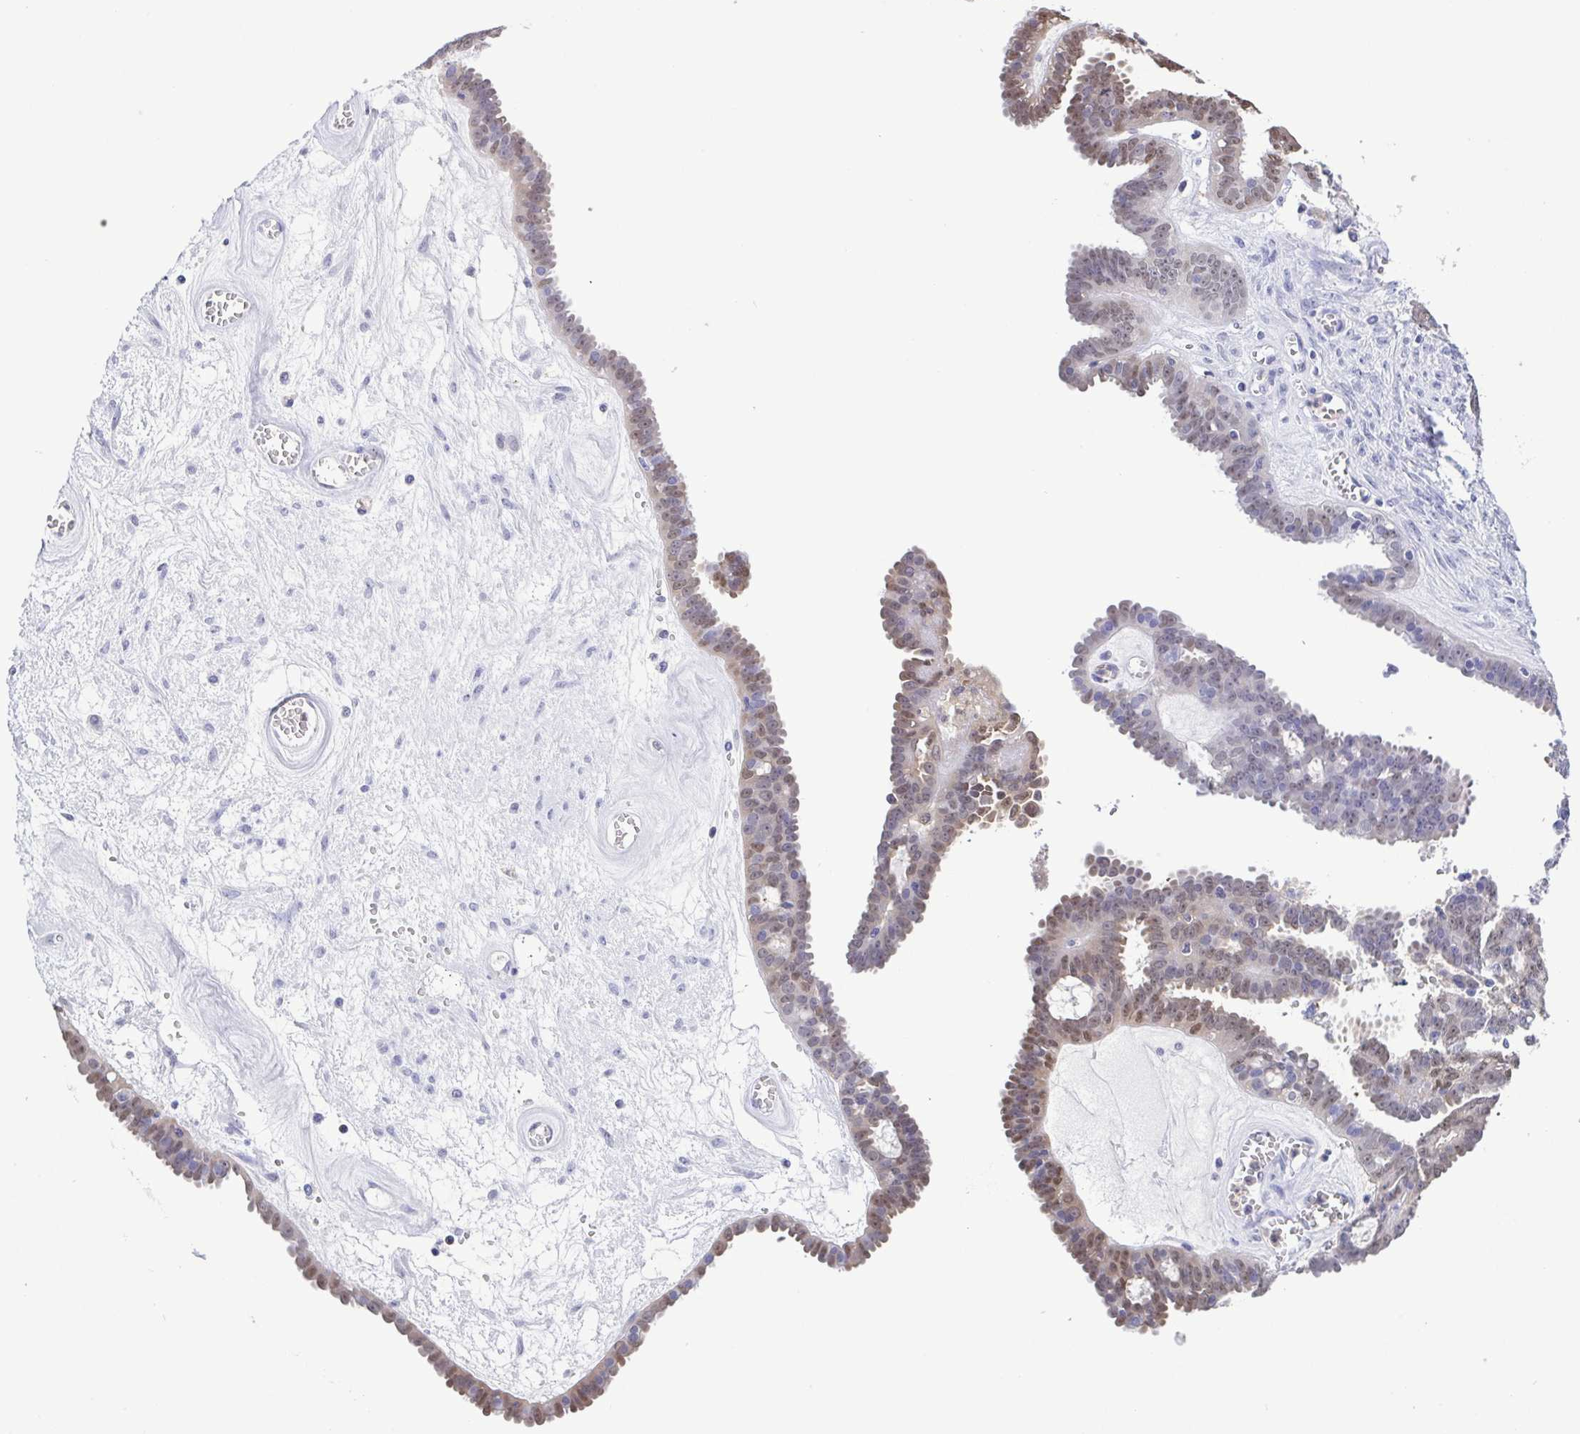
{"staining": {"intensity": "weak", "quantity": "25%-75%", "location": "nuclear"}, "tissue": "ovarian cancer", "cell_type": "Tumor cells", "image_type": "cancer", "snomed": [{"axis": "morphology", "description": "Cystadenocarcinoma, serous, NOS"}, {"axis": "topography", "description": "Ovary"}], "caption": "DAB (3,3'-diaminobenzidine) immunohistochemical staining of human ovarian cancer (serous cystadenocarcinoma) displays weak nuclear protein expression in about 25%-75% of tumor cells.", "gene": "LDHC", "patient": {"sex": "female", "age": 71}}